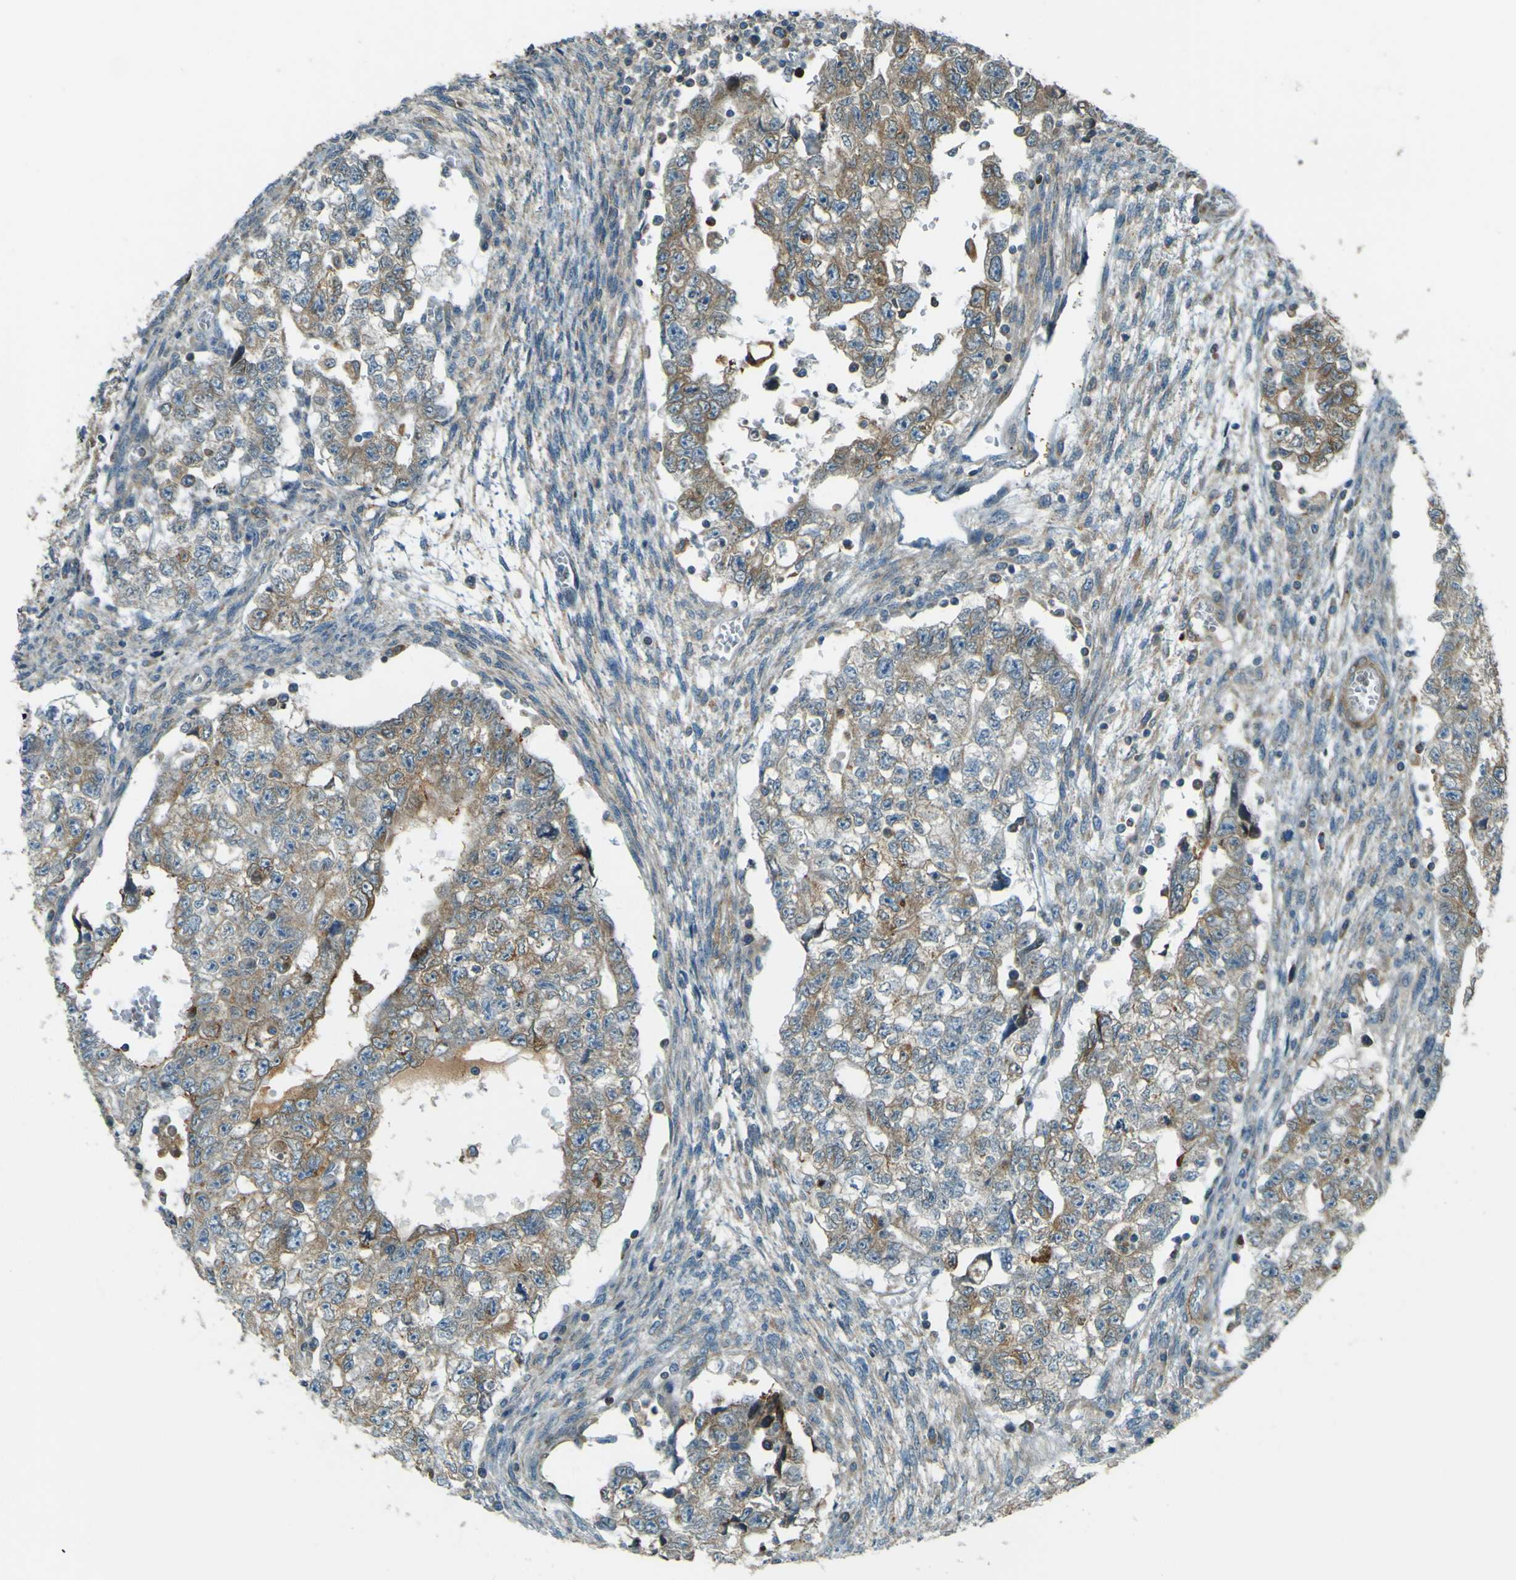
{"staining": {"intensity": "moderate", "quantity": "25%-75%", "location": "cytoplasmic/membranous"}, "tissue": "testis cancer", "cell_type": "Tumor cells", "image_type": "cancer", "snomed": [{"axis": "morphology", "description": "Seminoma, NOS"}, {"axis": "morphology", "description": "Carcinoma, Embryonal, NOS"}, {"axis": "topography", "description": "Testis"}], "caption": "Protein expression analysis of human seminoma (testis) reveals moderate cytoplasmic/membranous expression in about 25%-75% of tumor cells.", "gene": "LPCAT1", "patient": {"sex": "male", "age": 38}}